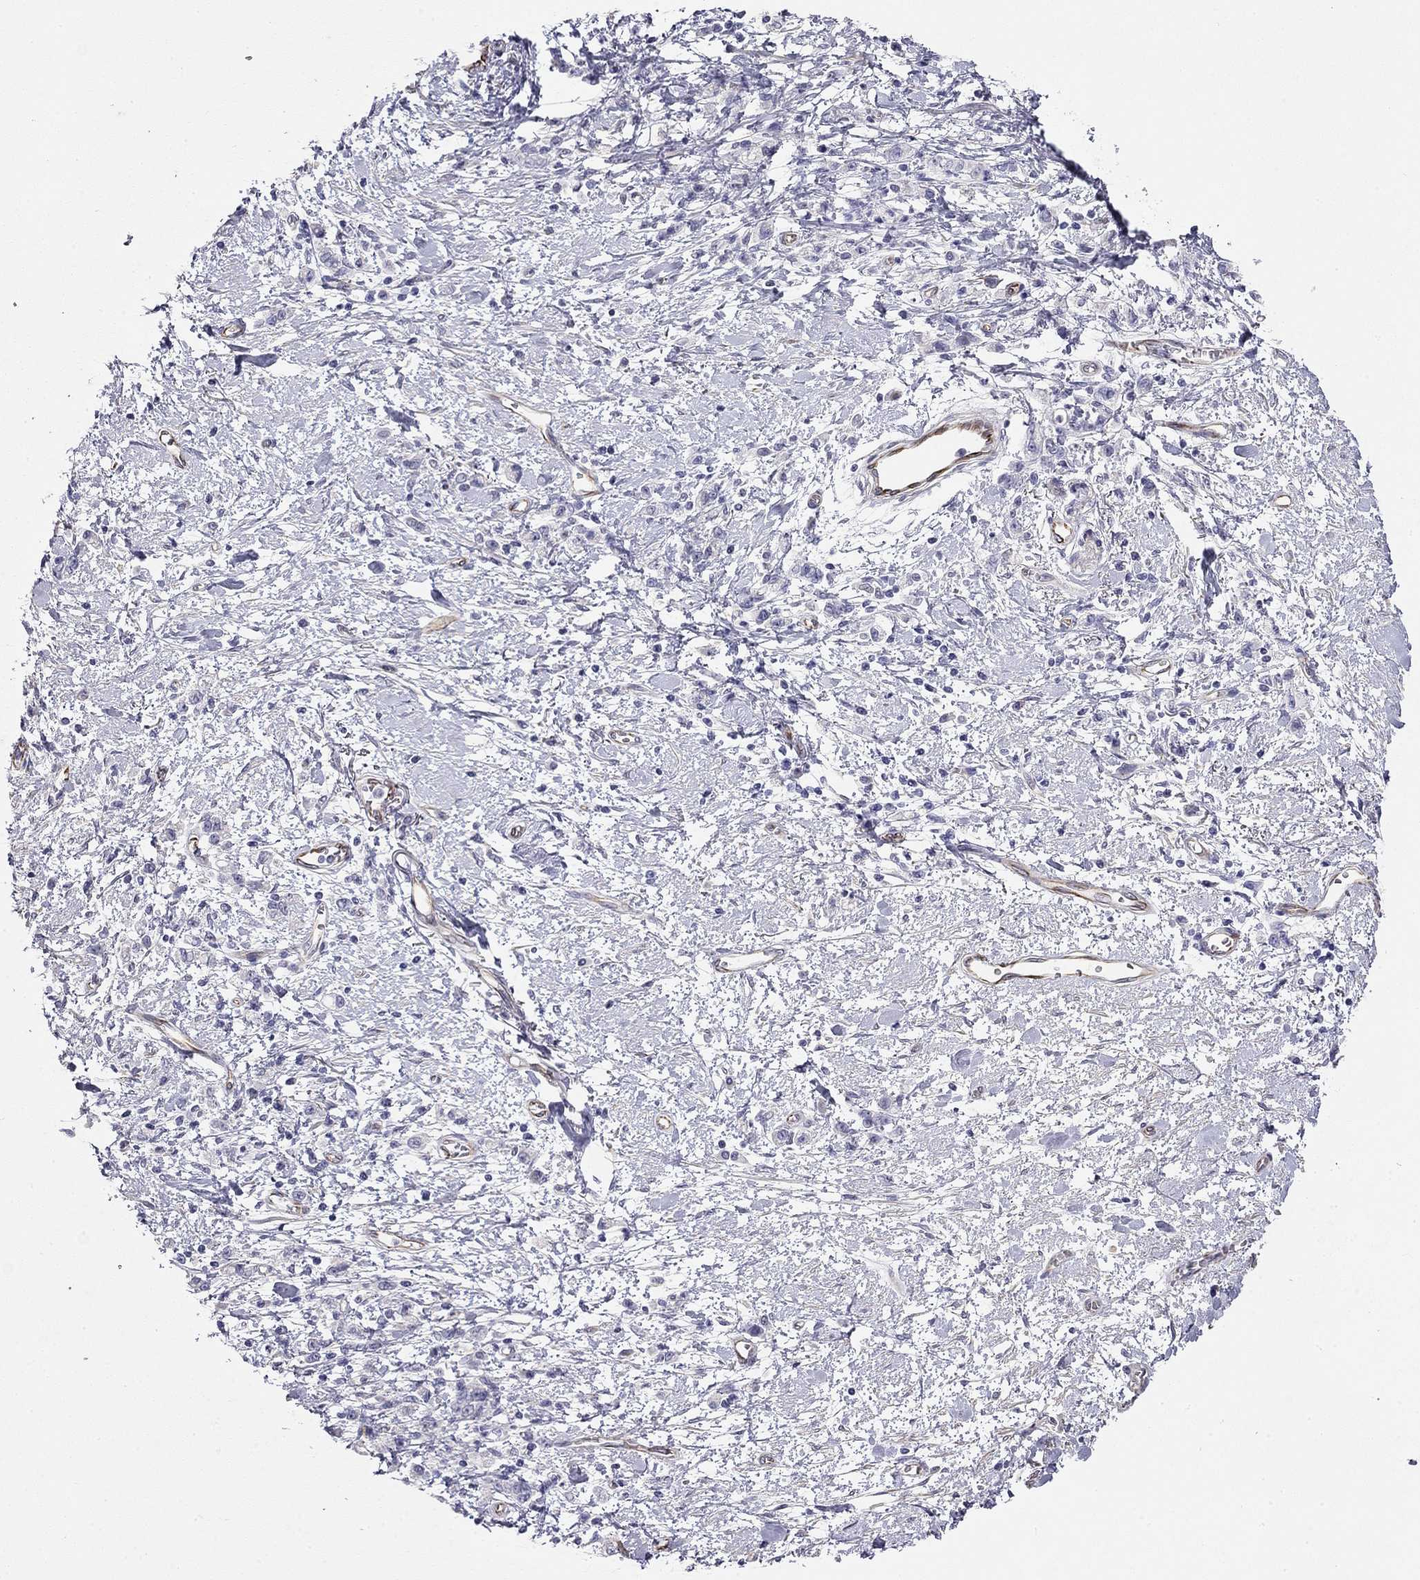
{"staining": {"intensity": "negative", "quantity": "none", "location": "none"}, "tissue": "stomach cancer", "cell_type": "Tumor cells", "image_type": "cancer", "snomed": [{"axis": "morphology", "description": "Adenocarcinoma, NOS"}, {"axis": "topography", "description": "Stomach"}], "caption": "This is a photomicrograph of IHC staining of adenocarcinoma (stomach), which shows no expression in tumor cells. Nuclei are stained in blue.", "gene": "RTL1", "patient": {"sex": "male", "age": 77}}